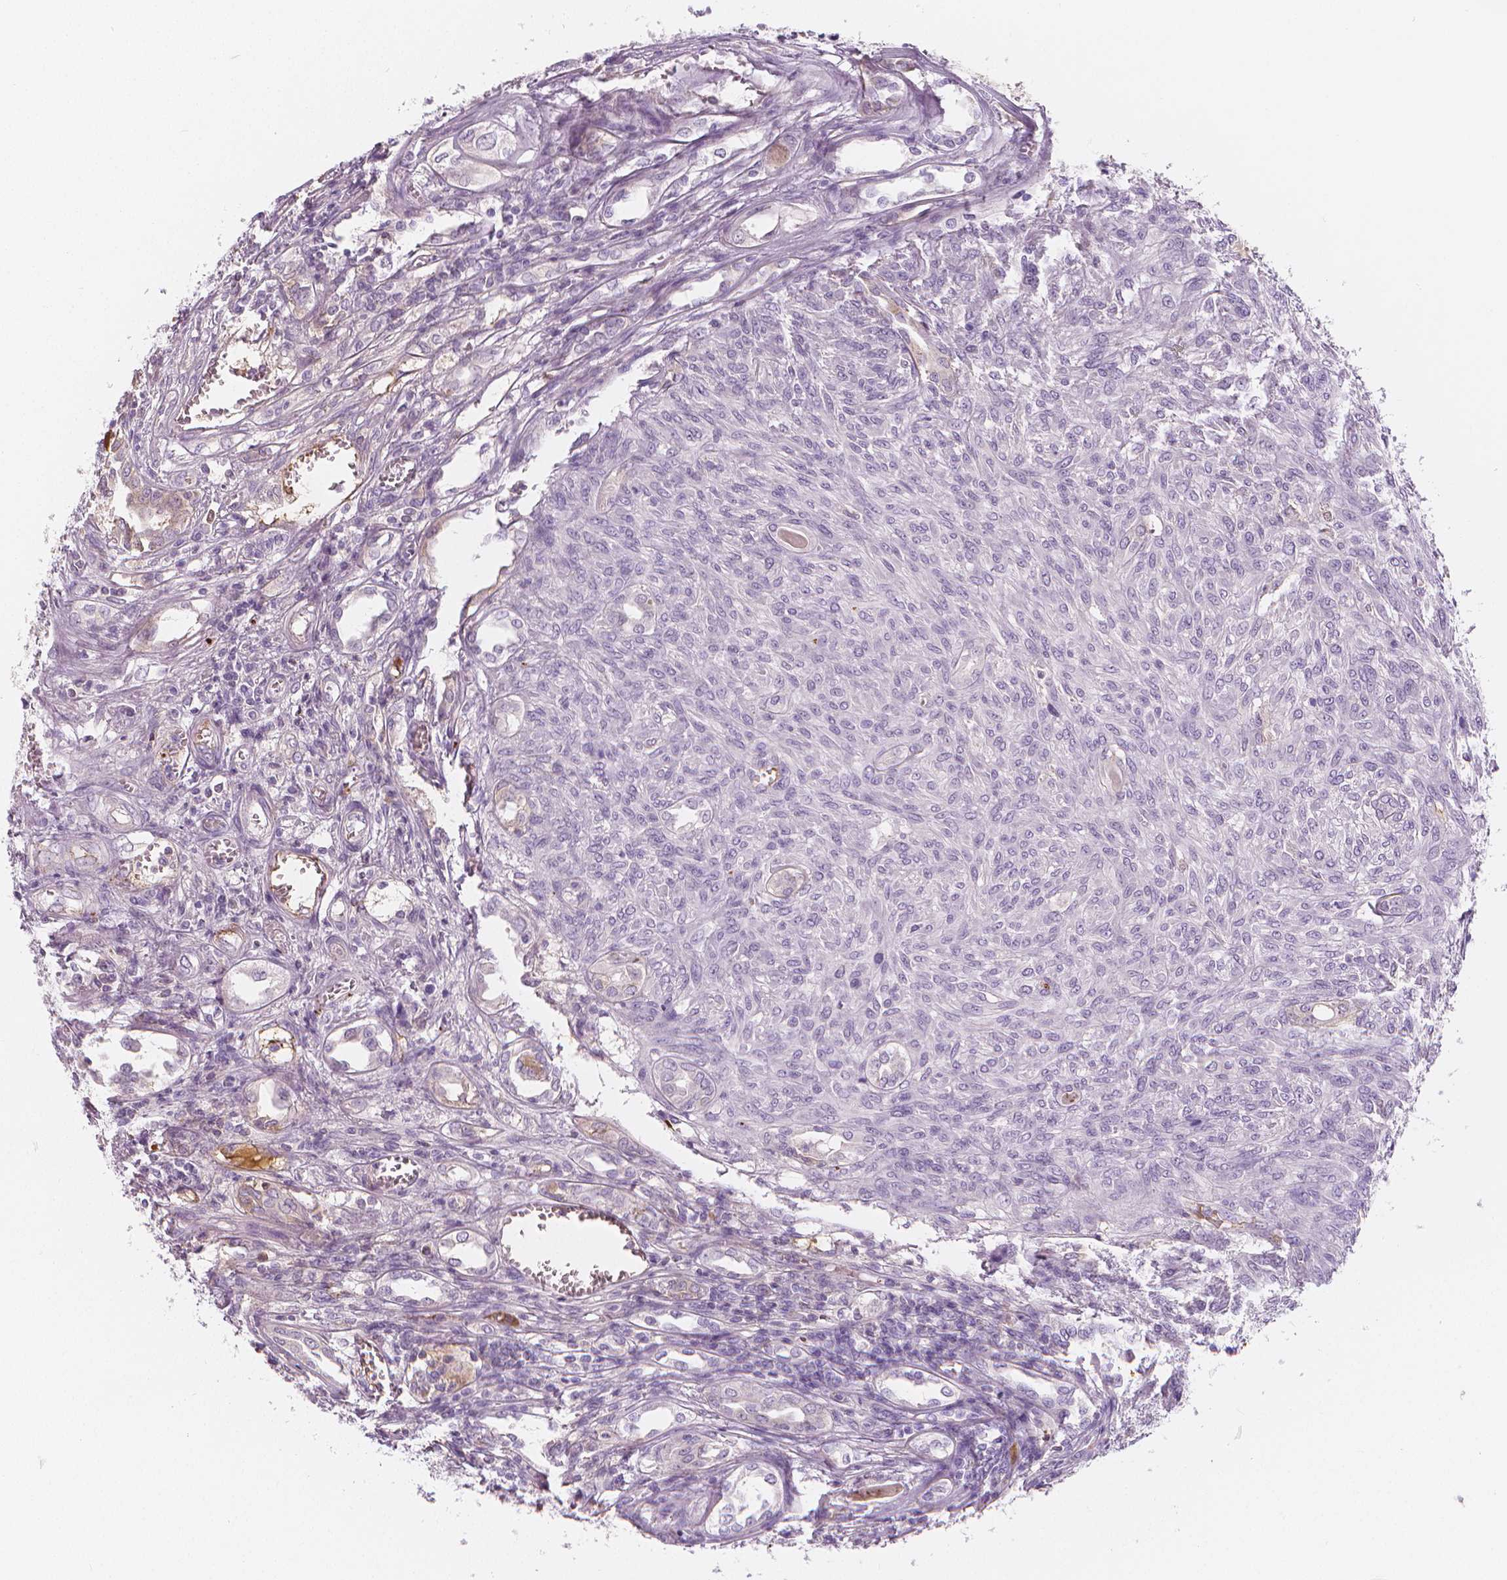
{"staining": {"intensity": "negative", "quantity": "none", "location": "none"}, "tissue": "renal cancer", "cell_type": "Tumor cells", "image_type": "cancer", "snomed": [{"axis": "morphology", "description": "Adenocarcinoma, NOS"}, {"axis": "topography", "description": "Kidney"}], "caption": "Immunohistochemistry (IHC) of adenocarcinoma (renal) reveals no staining in tumor cells.", "gene": "APOA4", "patient": {"sex": "male", "age": 58}}